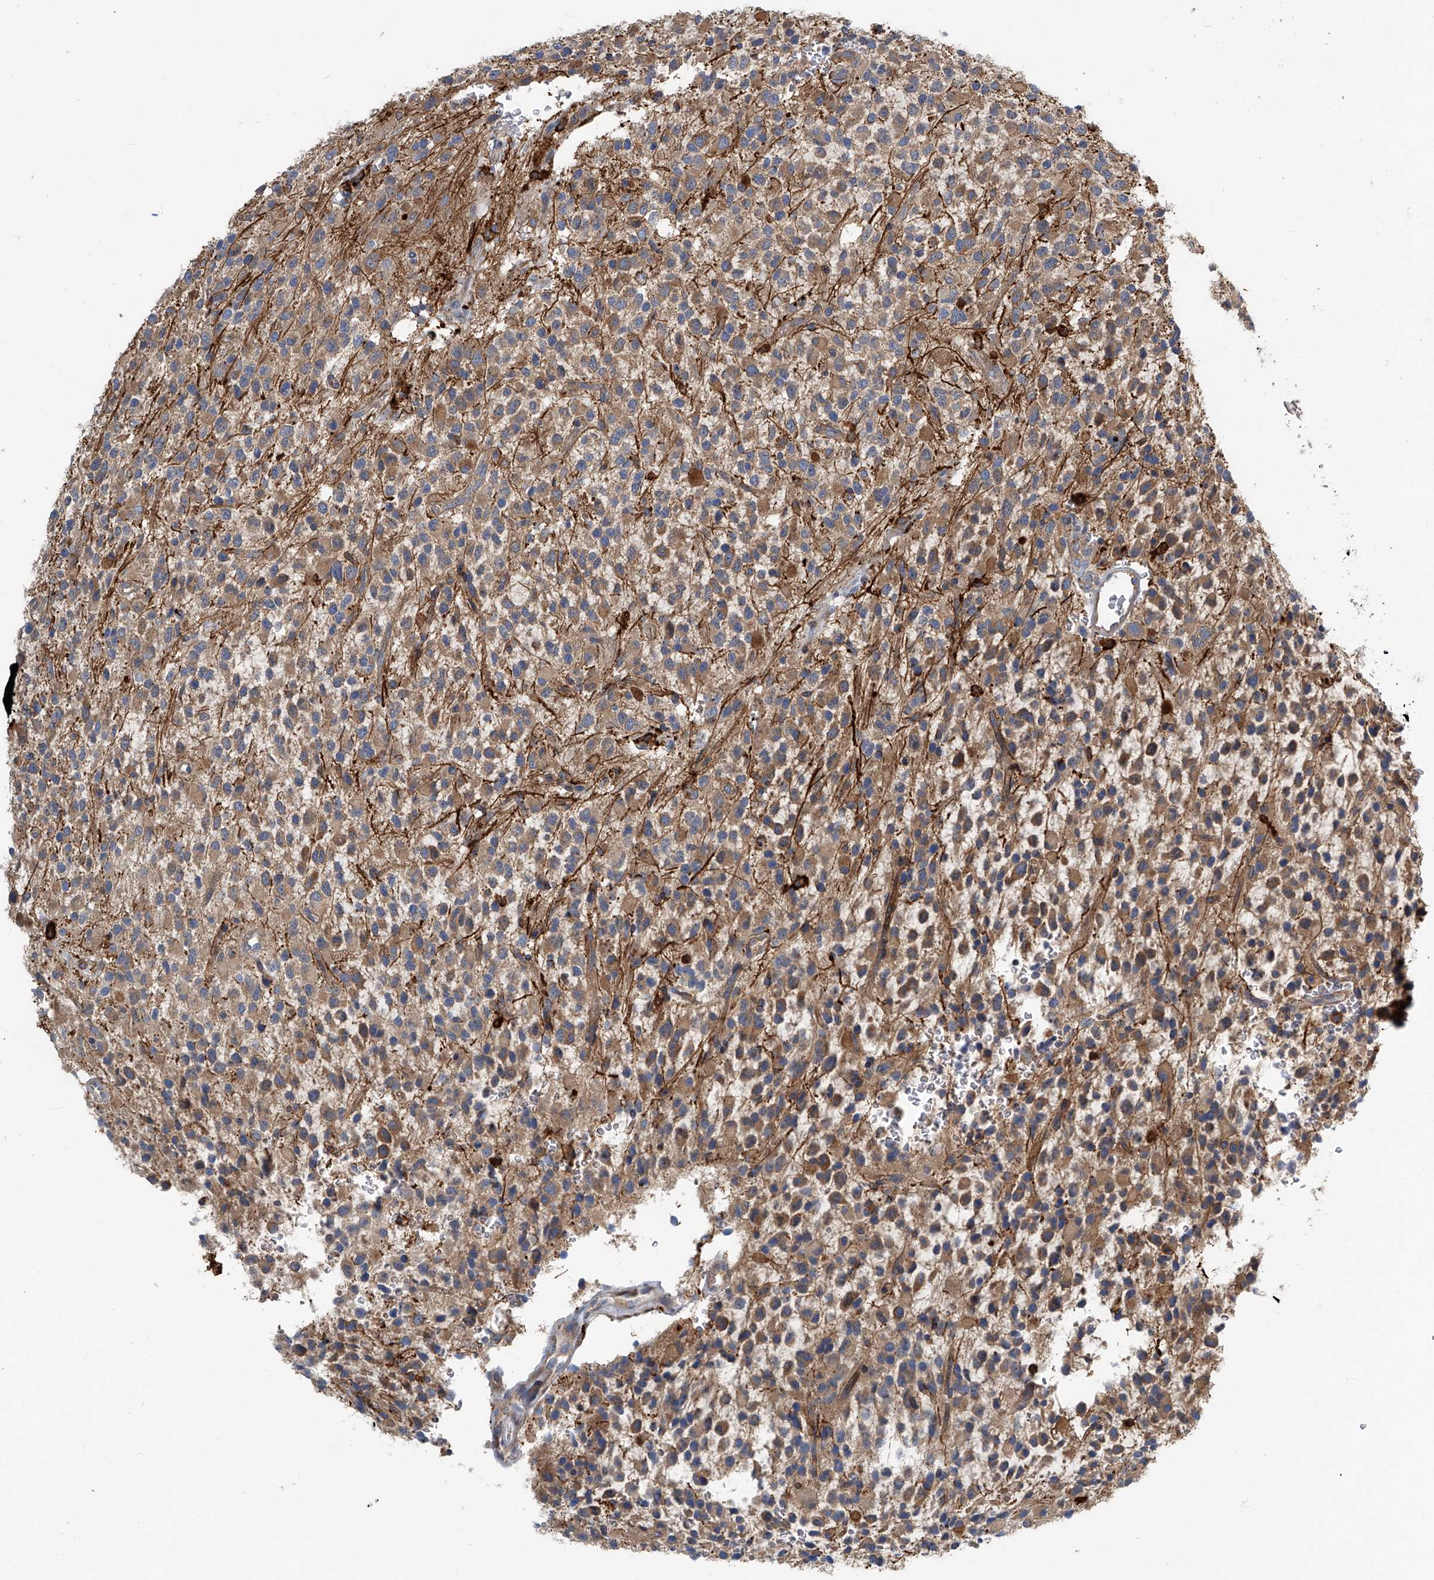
{"staining": {"intensity": "weak", "quantity": ">75%", "location": "cytoplasmic/membranous"}, "tissue": "glioma", "cell_type": "Tumor cells", "image_type": "cancer", "snomed": [{"axis": "morphology", "description": "Glioma, malignant, High grade"}, {"axis": "topography", "description": "Brain"}], "caption": "IHC micrograph of human glioma stained for a protein (brown), which reveals low levels of weak cytoplasmic/membranous expression in about >75% of tumor cells.", "gene": "FAM167A", "patient": {"sex": "male", "age": 34}}